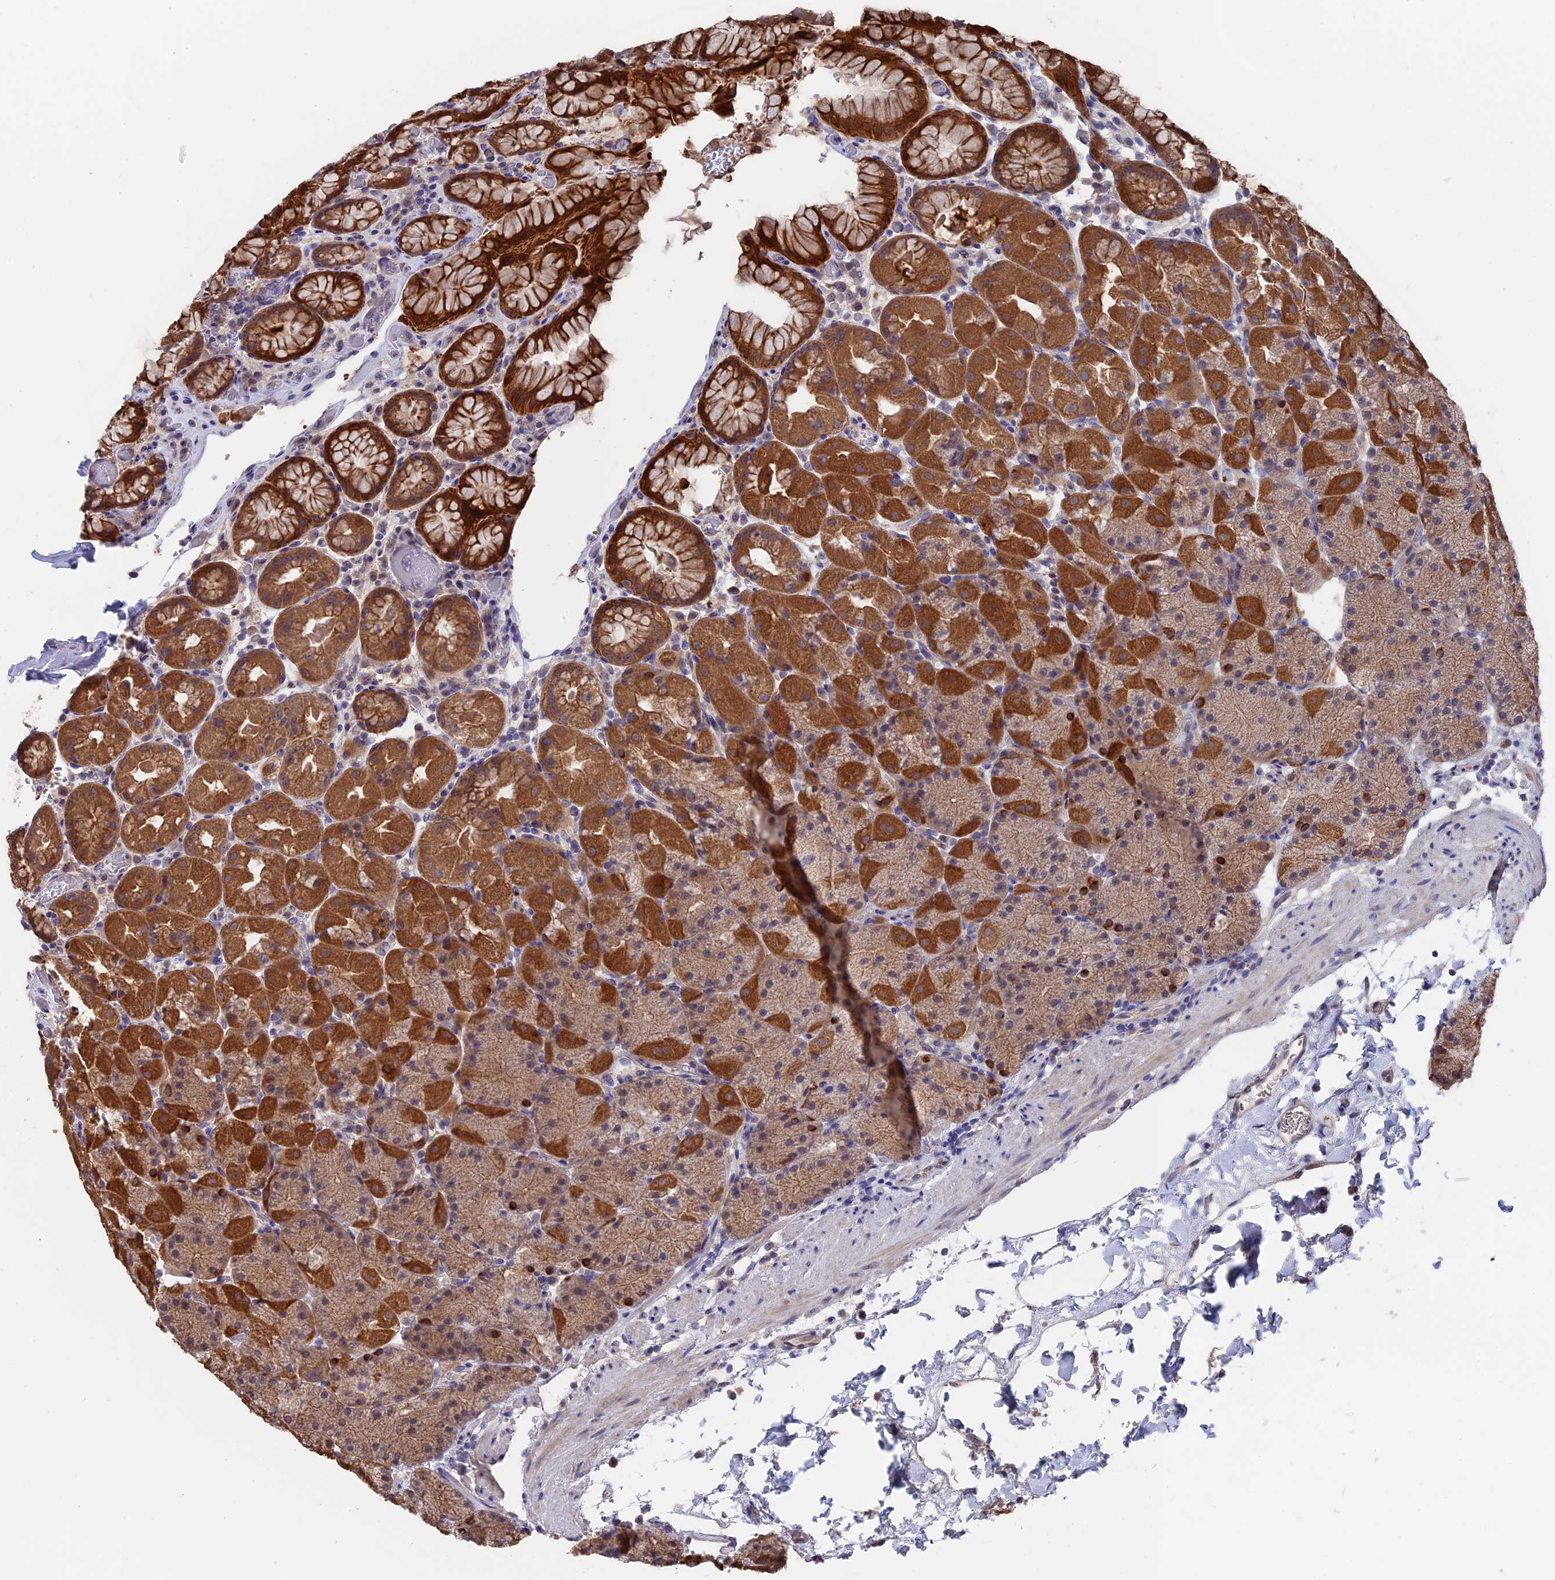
{"staining": {"intensity": "strong", "quantity": ">75%", "location": "cytoplasmic/membranous"}, "tissue": "stomach", "cell_type": "Glandular cells", "image_type": "normal", "snomed": [{"axis": "morphology", "description": "Normal tissue, NOS"}, {"axis": "topography", "description": "Stomach, upper"}, {"axis": "topography", "description": "Stomach, lower"}], "caption": "Protein staining of normal stomach exhibits strong cytoplasmic/membranous staining in approximately >75% of glandular cells.", "gene": "ZCCHC2", "patient": {"sex": "male", "age": 67}}